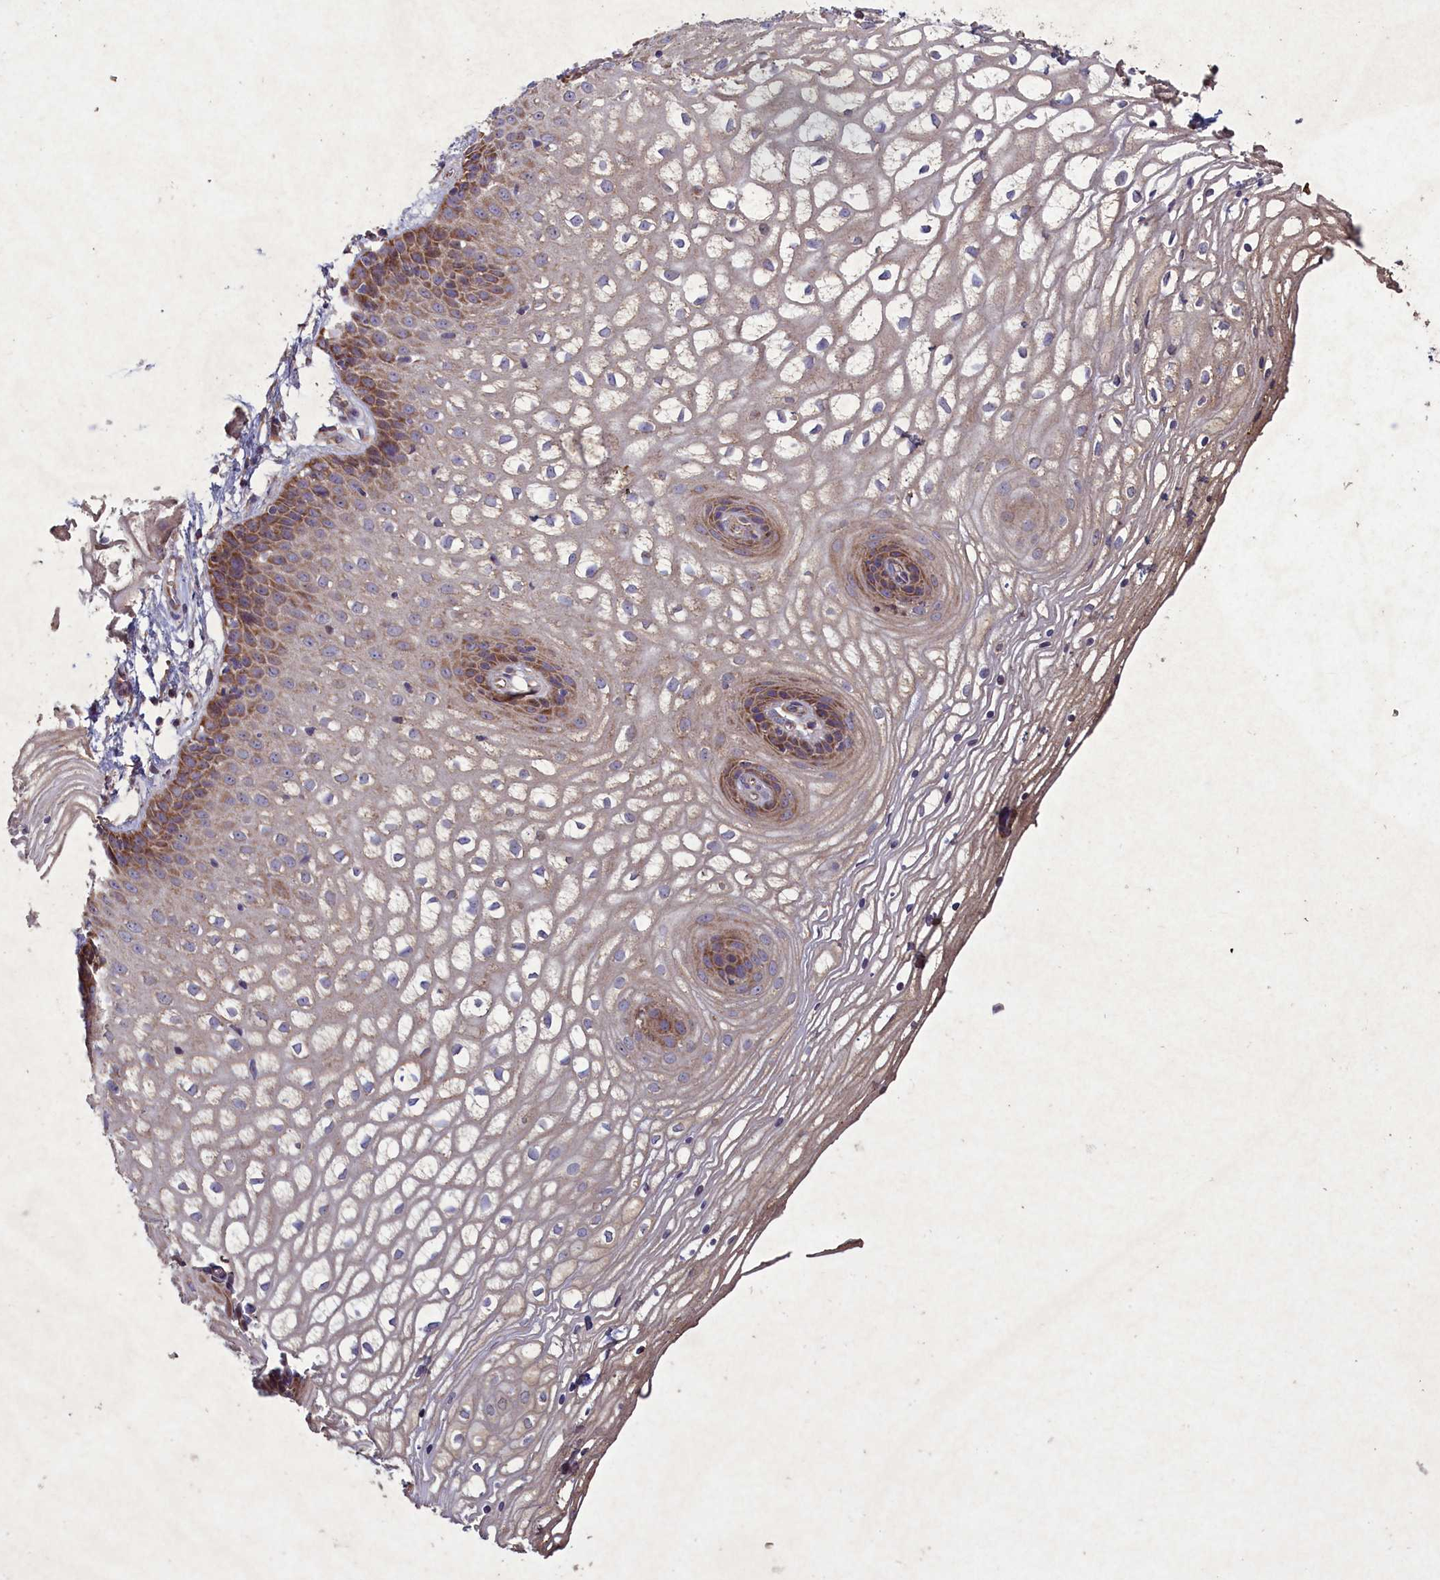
{"staining": {"intensity": "moderate", "quantity": "<25%", "location": "cytoplasmic/membranous"}, "tissue": "vagina", "cell_type": "Squamous epithelial cells", "image_type": "normal", "snomed": [{"axis": "morphology", "description": "Normal tissue, NOS"}, {"axis": "topography", "description": "Vagina"}], "caption": "Vagina was stained to show a protein in brown. There is low levels of moderate cytoplasmic/membranous positivity in approximately <25% of squamous epithelial cells. Nuclei are stained in blue.", "gene": "CIAO2B", "patient": {"sex": "female", "age": 34}}